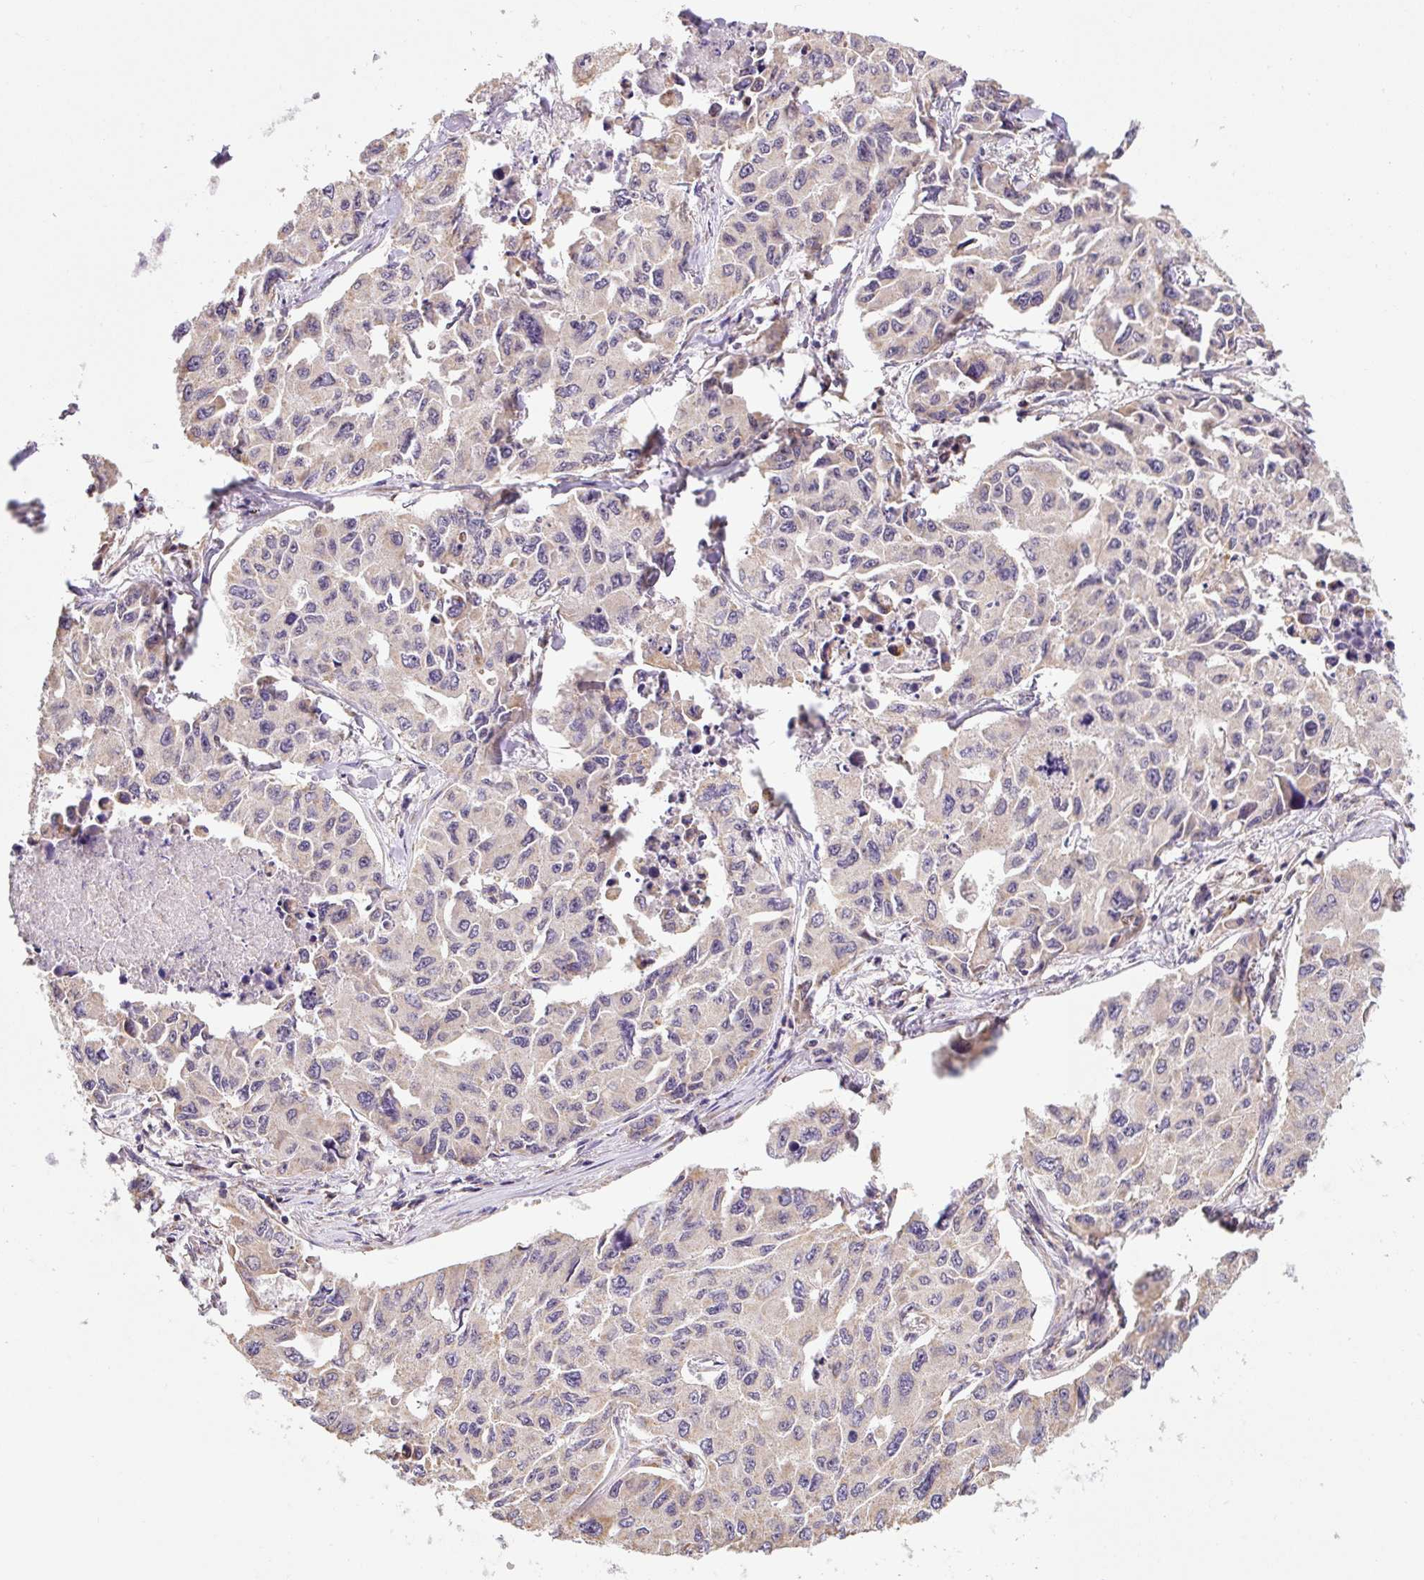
{"staining": {"intensity": "weak", "quantity": "<25%", "location": "cytoplasmic/membranous,nuclear"}, "tissue": "lung cancer", "cell_type": "Tumor cells", "image_type": "cancer", "snomed": [{"axis": "morphology", "description": "Adenocarcinoma, NOS"}, {"axis": "topography", "description": "Lung"}], "caption": "The image shows no significant staining in tumor cells of adenocarcinoma (lung). (DAB (3,3'-diaminobenzidine) IHC with hematoxylin counter stain).", "gene": "MFSD9", "patient": {"sex": "male", "age": 64}}